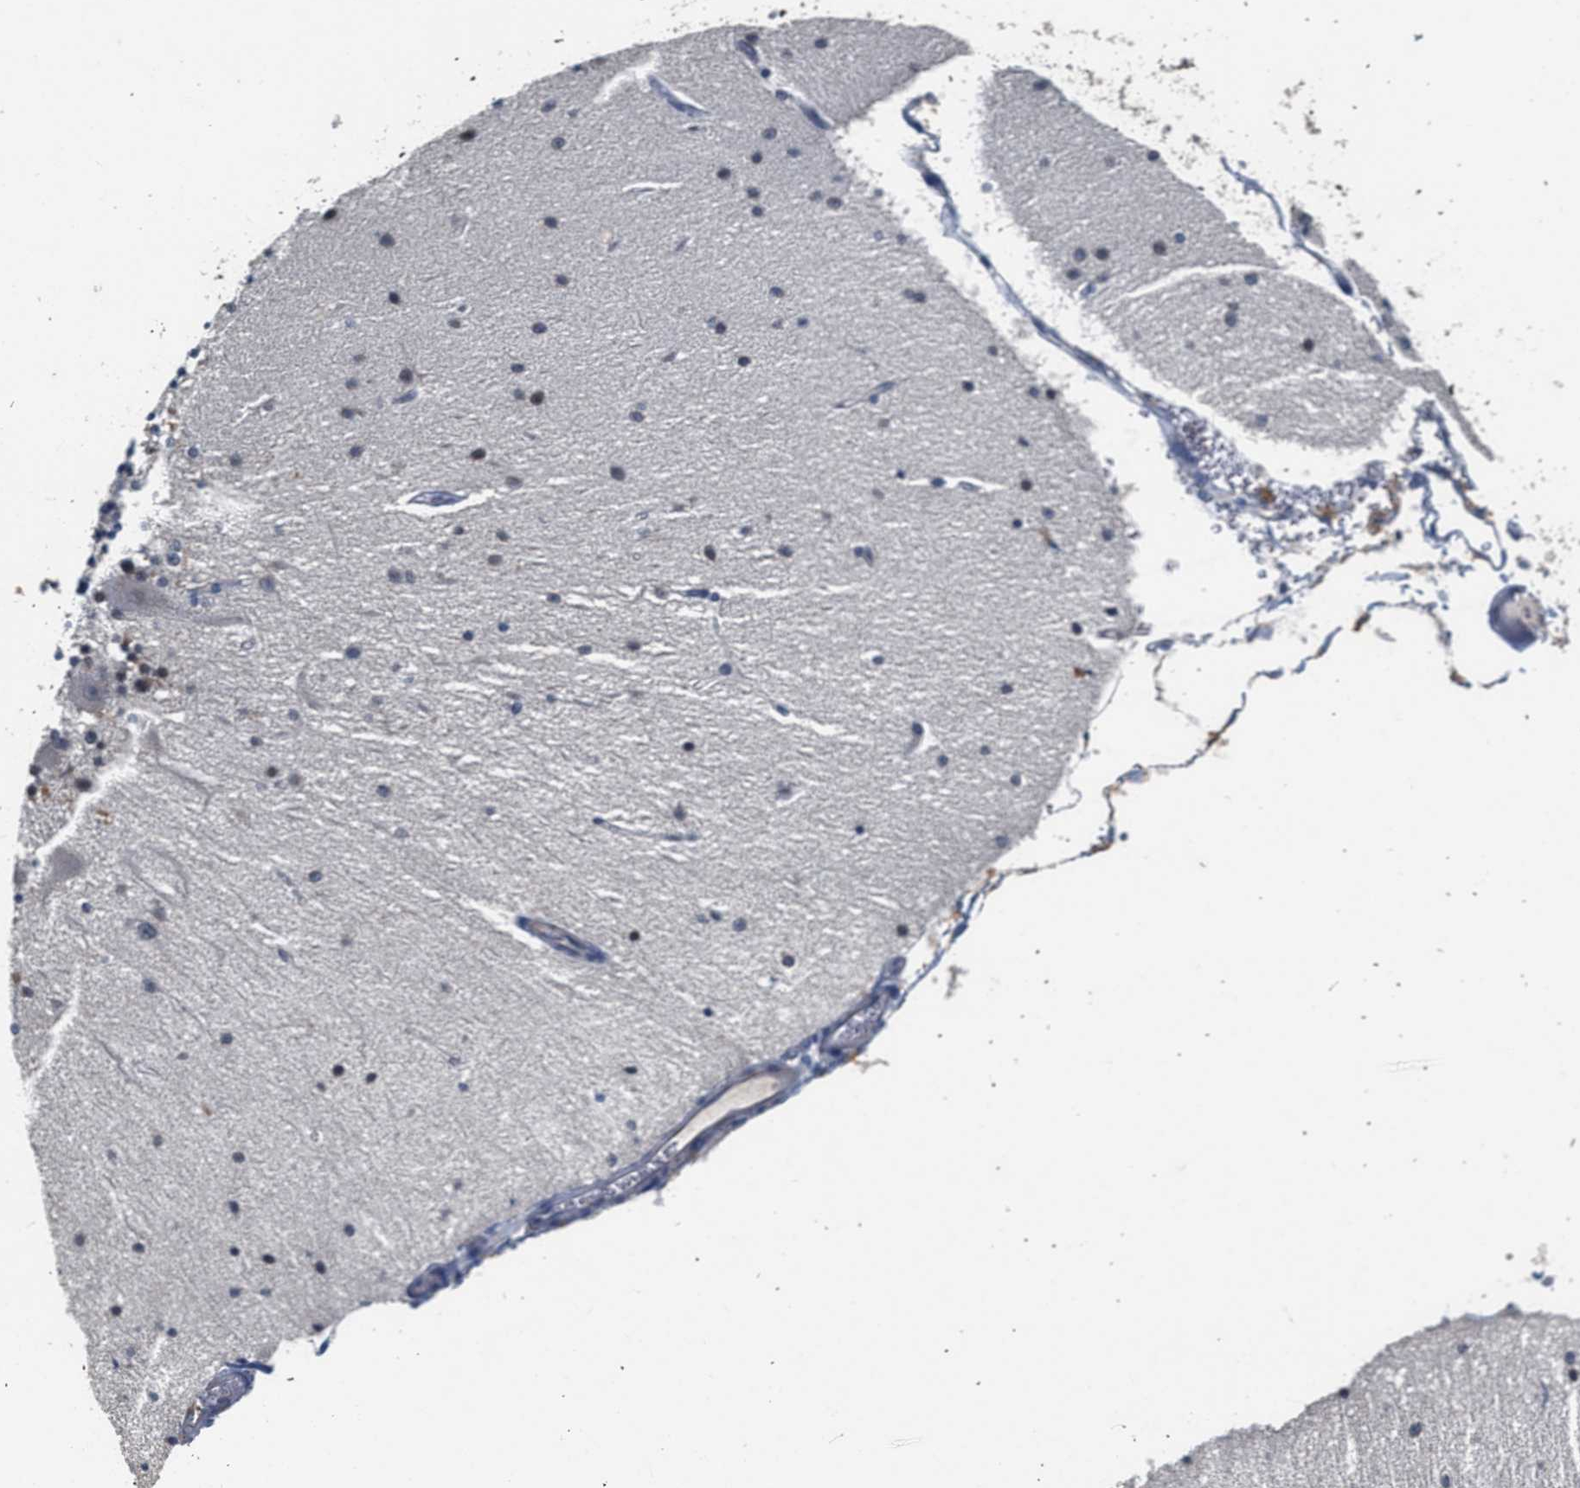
{"staining": {"intensity": "negative", "quantity": "none", "location": "none"}, "tissue": "cerebellum", "cell_type": "Cells in granular layer", "image_type": "normal", "snomed": [{"axis": "morphology", "description": "Normal tissue, NOS"}, {"axis": "topography", "description": "Cerebellum"}], "caption": "Histopathology image shows no significant protein expression in cells in granular layer of benign cerebellum.", "gene": "CSF3R", "patient": {"sex": "female", "age": 54}}